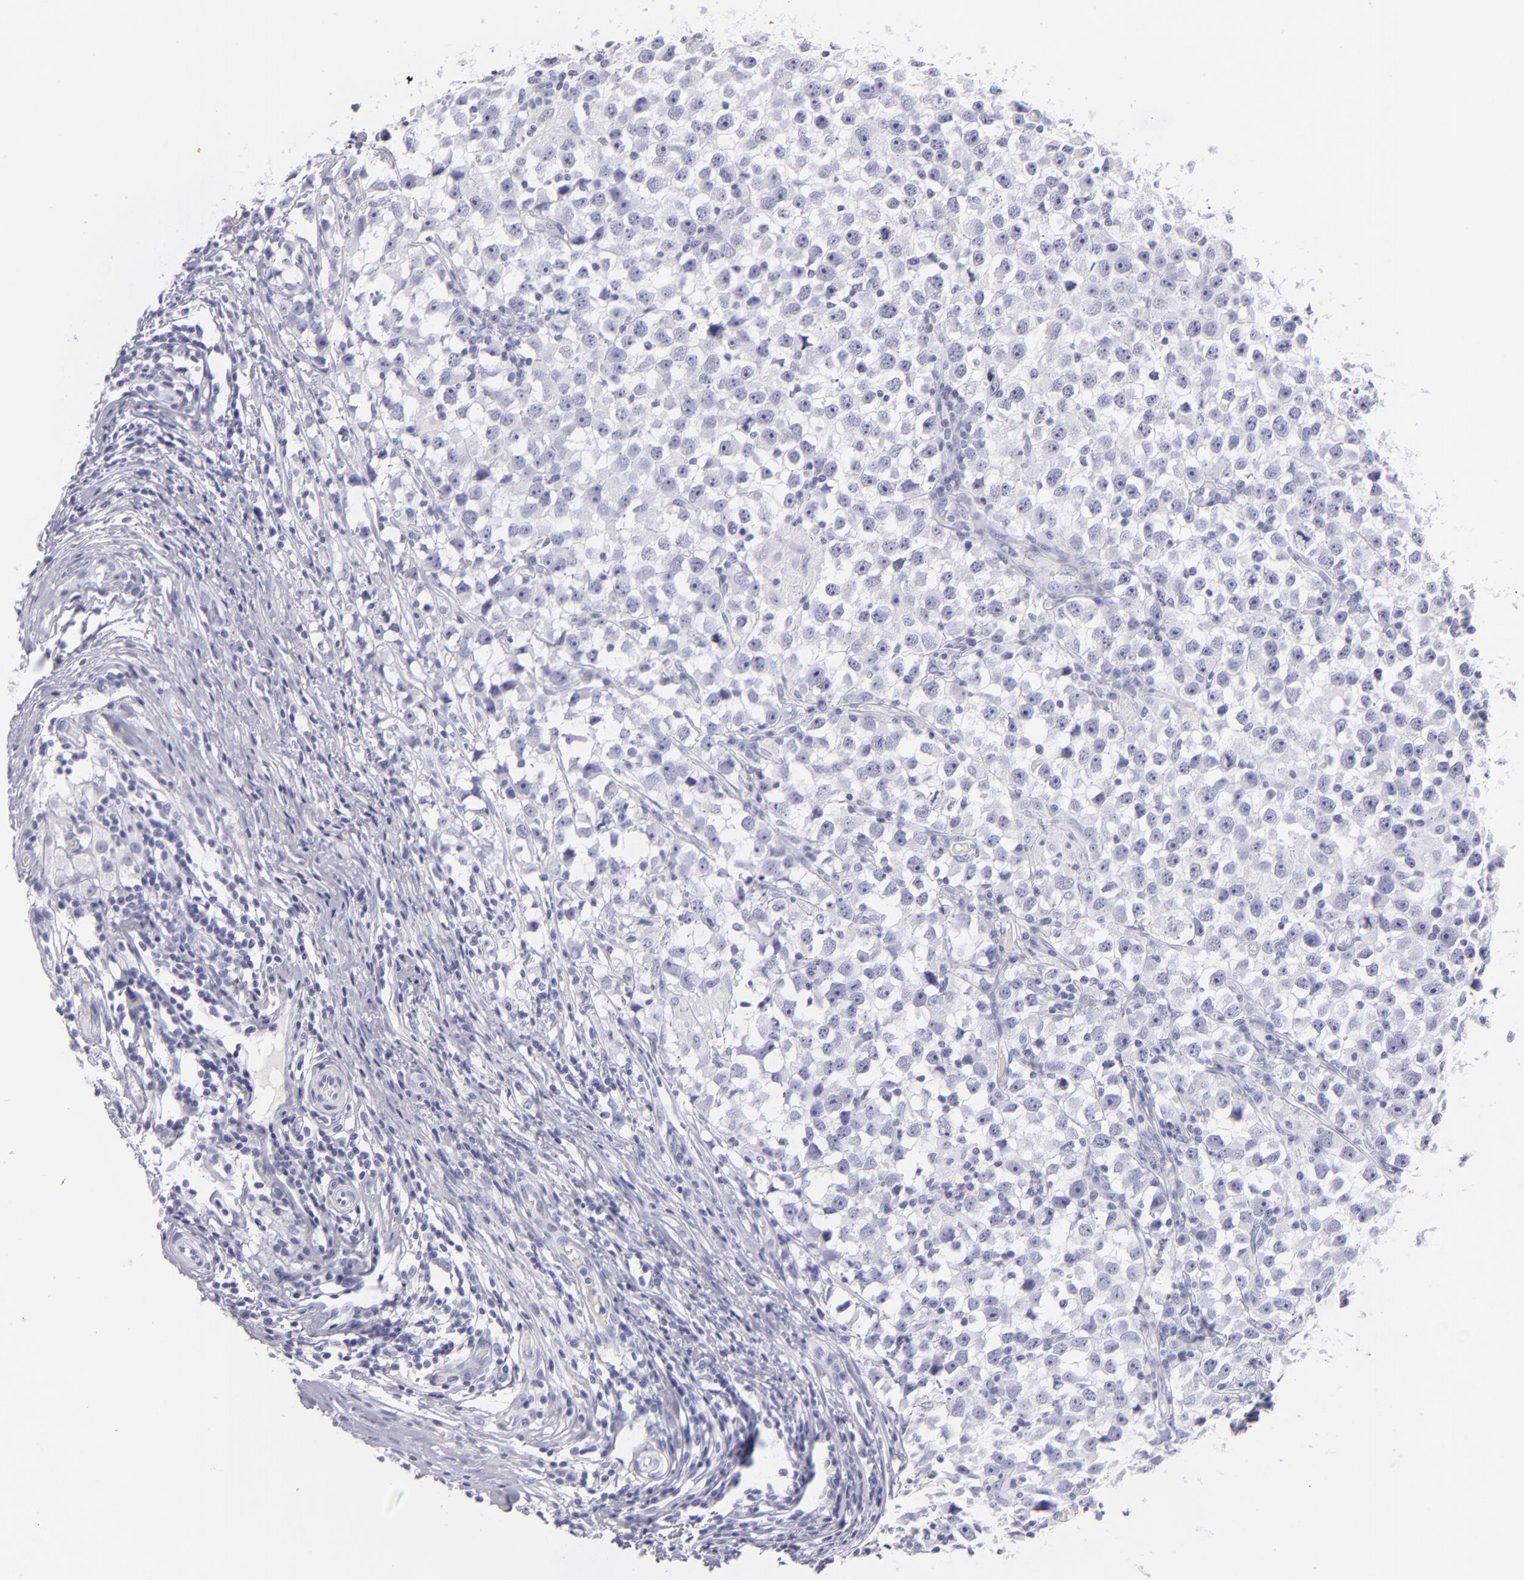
{"staining": {"intensity": "negative", "quantity": "none", "location": "none"}, "tissue": "testis cancer", "cell_type": "Tumor cells", "image_type": "cancer", "snomed": [{"axis": "morphology", "description": "Seminoma, NOS"}, {"axis": "topography", "description": "Testis"}], "caption": "There is no significant positivity in tumor cells of testis cancer (seminoma). The staining was performed using DAB (3,3'-diaminobenzidine) to visualize the protein expression in brown, while the nuclei were stained in blue with hematoxylin (Magnification: 20x).", "gene": "PRPH", "patient": {"sex": "male", "age": 33}}